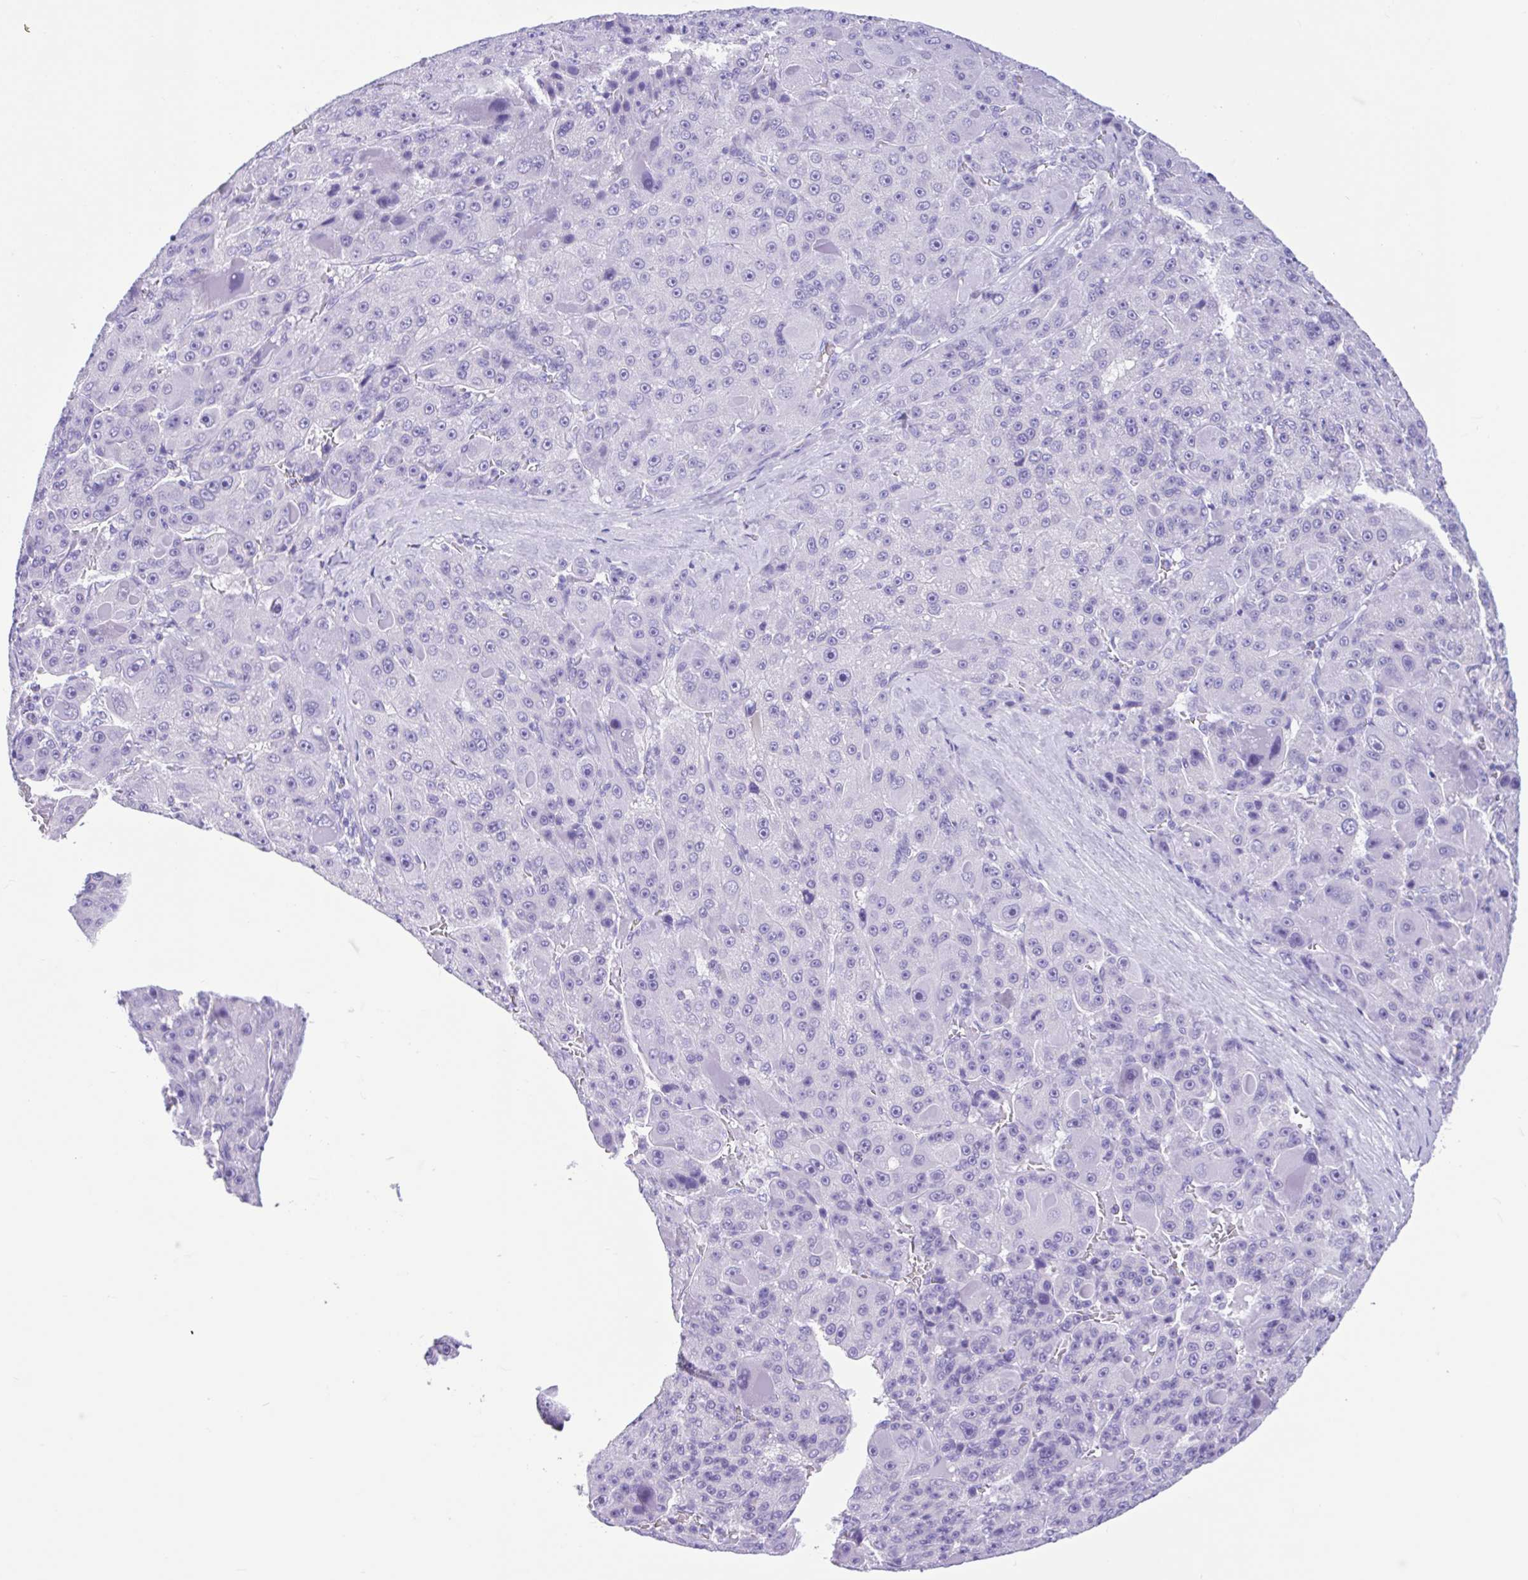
{"staining": {"intensity": "negative", "quantity": "none", "location": "none"}, "tissue": "liver cancer", "cell_type": "Tumor cells", "image_type": "cancer", "snomed": [{"axis": "morphology", "description": "Carcinoma, Hepatocellular, NOS"}, {"axis": "topography", "description": "Liver"}], "caption": "High magnification brightfield microscopy of liver cancer (hepatocellular carcinoma) stained with DAB (3,3'-diaminobenzidine) (brown) and counterstained with hematoxylin (blue): tumor cells show no significant expression. (DAB (3,3'-diaminobenzidine) immunohistochemistry visualized using brightfield microscopy, high magnification).", "gene": "IAPP", "patient": {"sex": "male", "age": 76}}